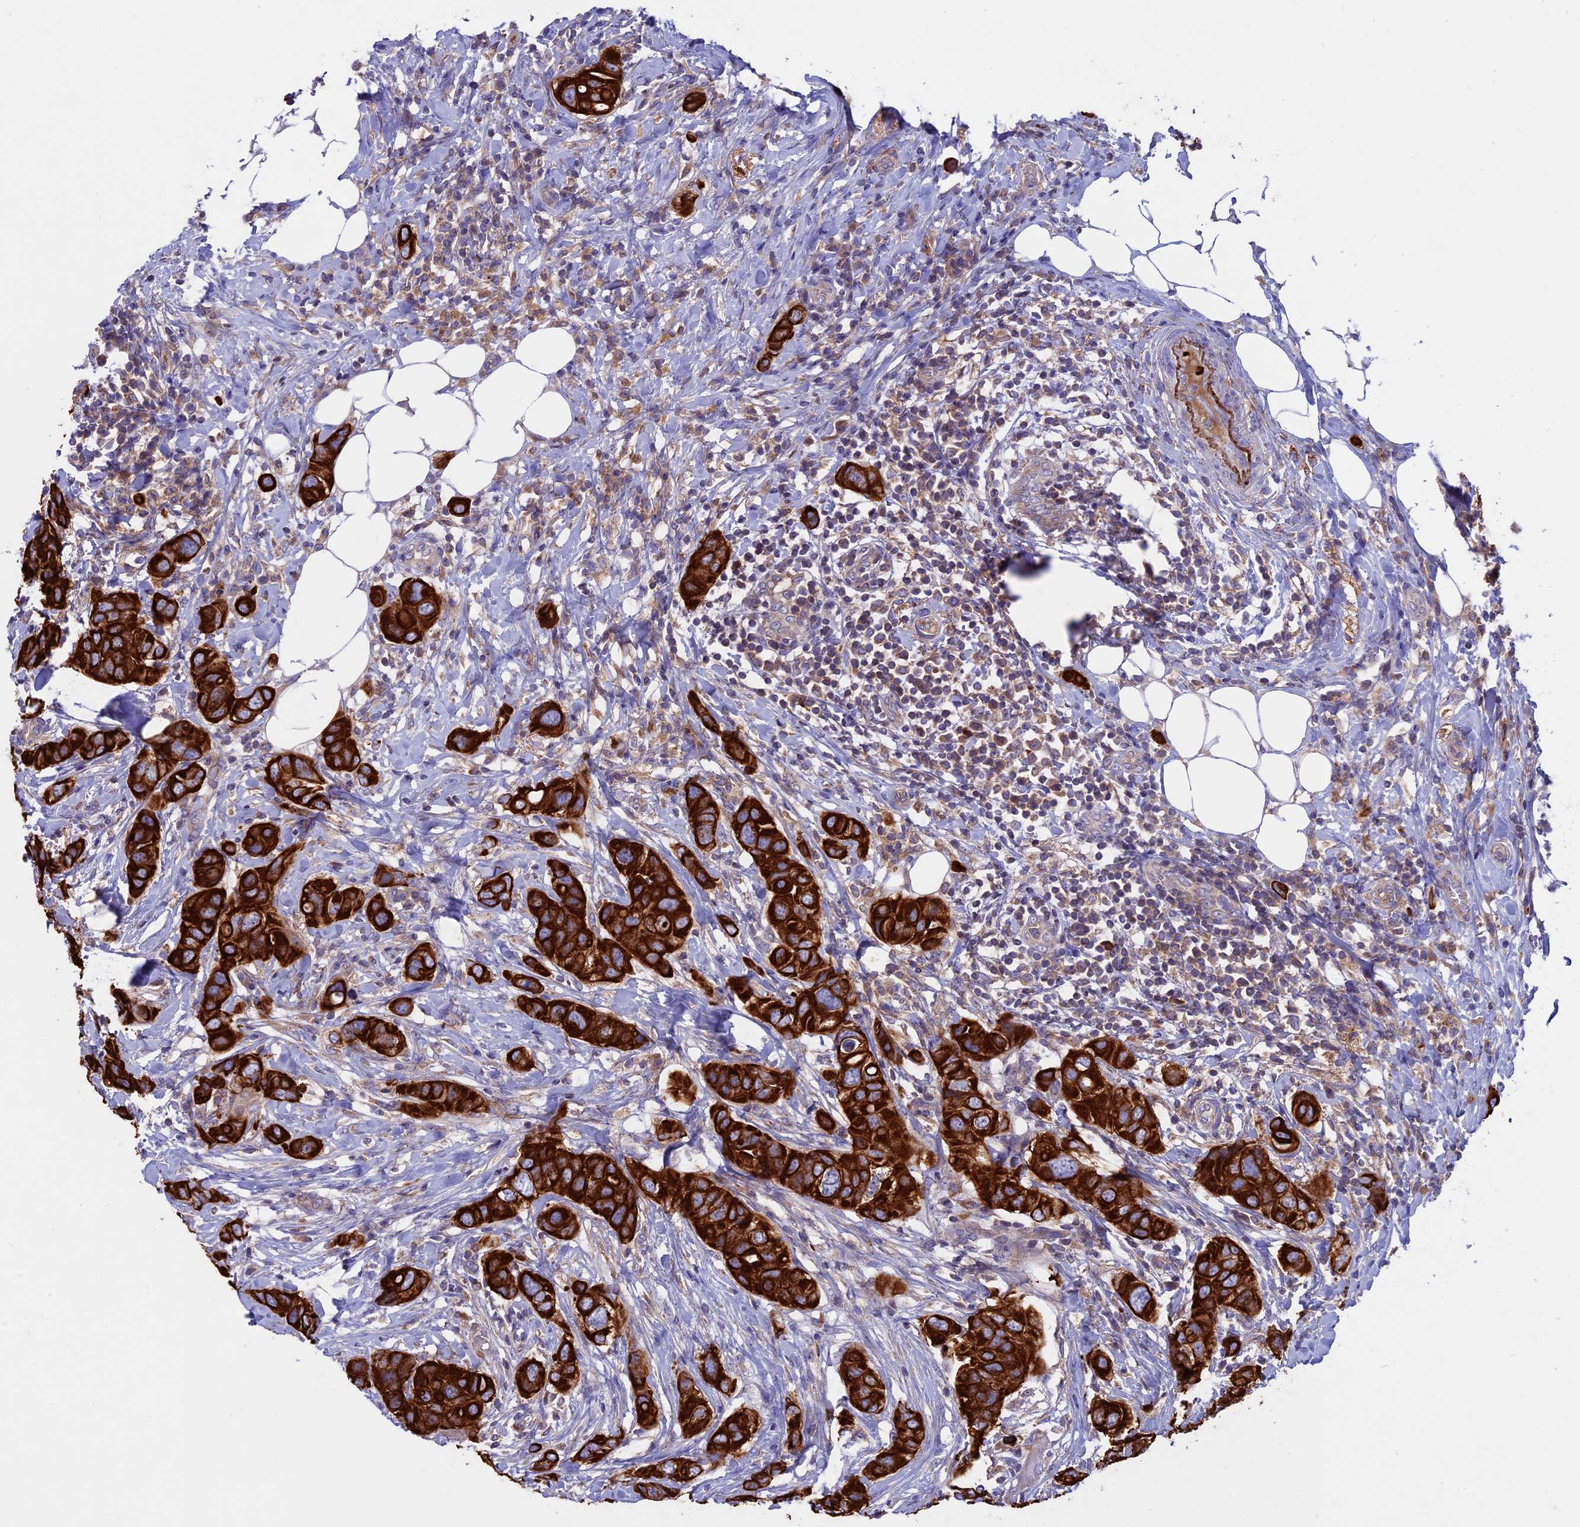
{"staining": {"intensity": "strong", "quantity": ">75%", "location": "cytoplasmic/membranous"}, "tissue": "breast cancer", "cell_type": "Tumor cells", "image_type": "cancer", "snomed": [{"axis": "morphology", "description": "Lobular carcinoma"}, {"axis": "topography", "description": "Breast"}], "caption": "Breast lobular carcinoma was stained to show a protein in brown. There is high levels of strong cytoplasmic/membranous positivity in approximately >75% of tumor cells.", "gene": "PTPN9", "patient": {"sex": "female", "age": 51}}